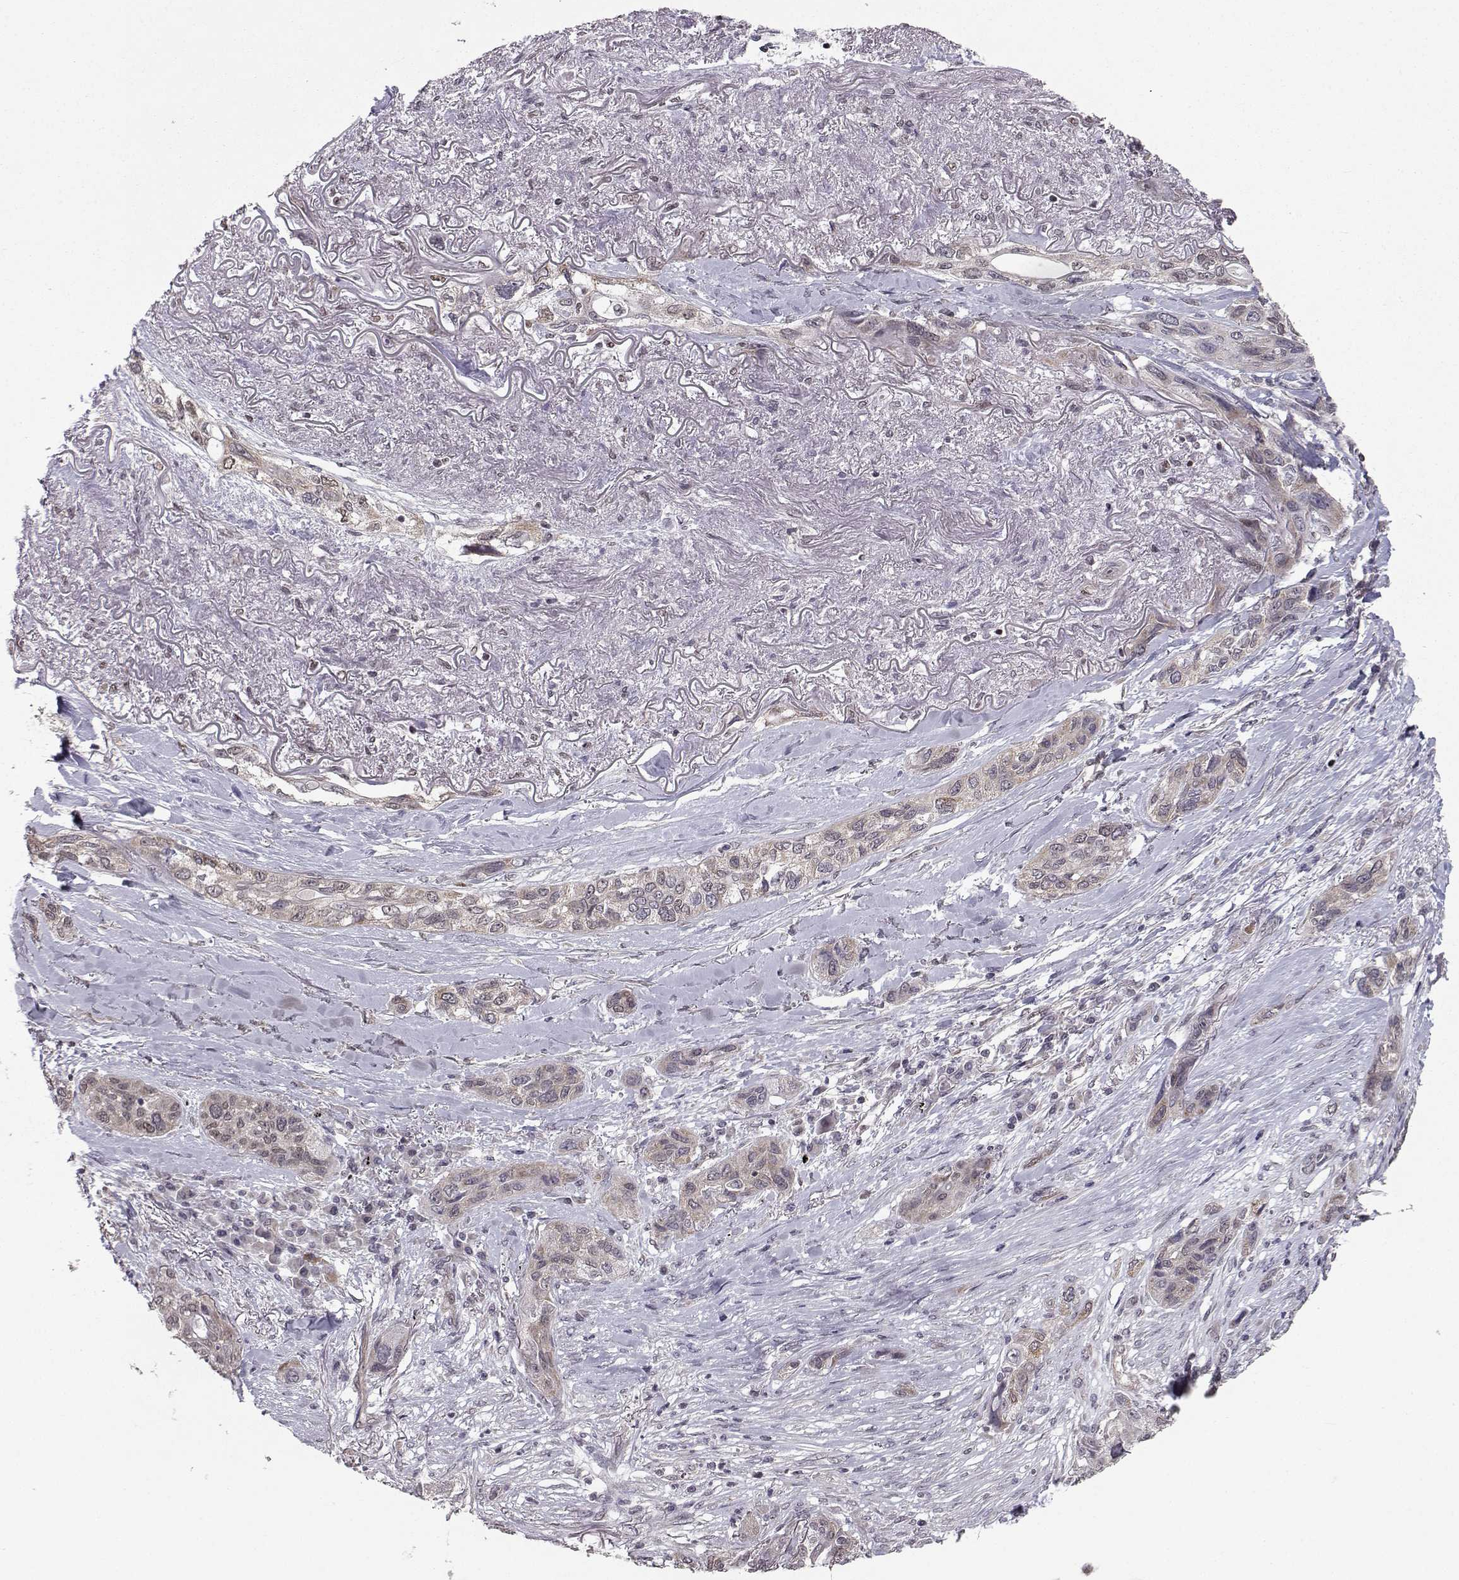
{"staining": {"intensity": "weak", "quantity": ">75%", "location": "cytoplasmic/membranous"}, "tissue": "lung cancer", "cell_type": "Tumor cells", "image_type": "cancer", "snomed": [{"axis": "morphology", "description": "Squamous cell carcinoma, NOS"}, {"axis": "topography", "description": "Lung"}], "caption": "Lung cancer (squamous cell carcinoma) stained with immunohistochemistry exhibits weak cytoplasmic/membranous expression in about >75% of tumor cells.", "gene": "PKN2", "patient": {"sex": "female", "age": 70}}